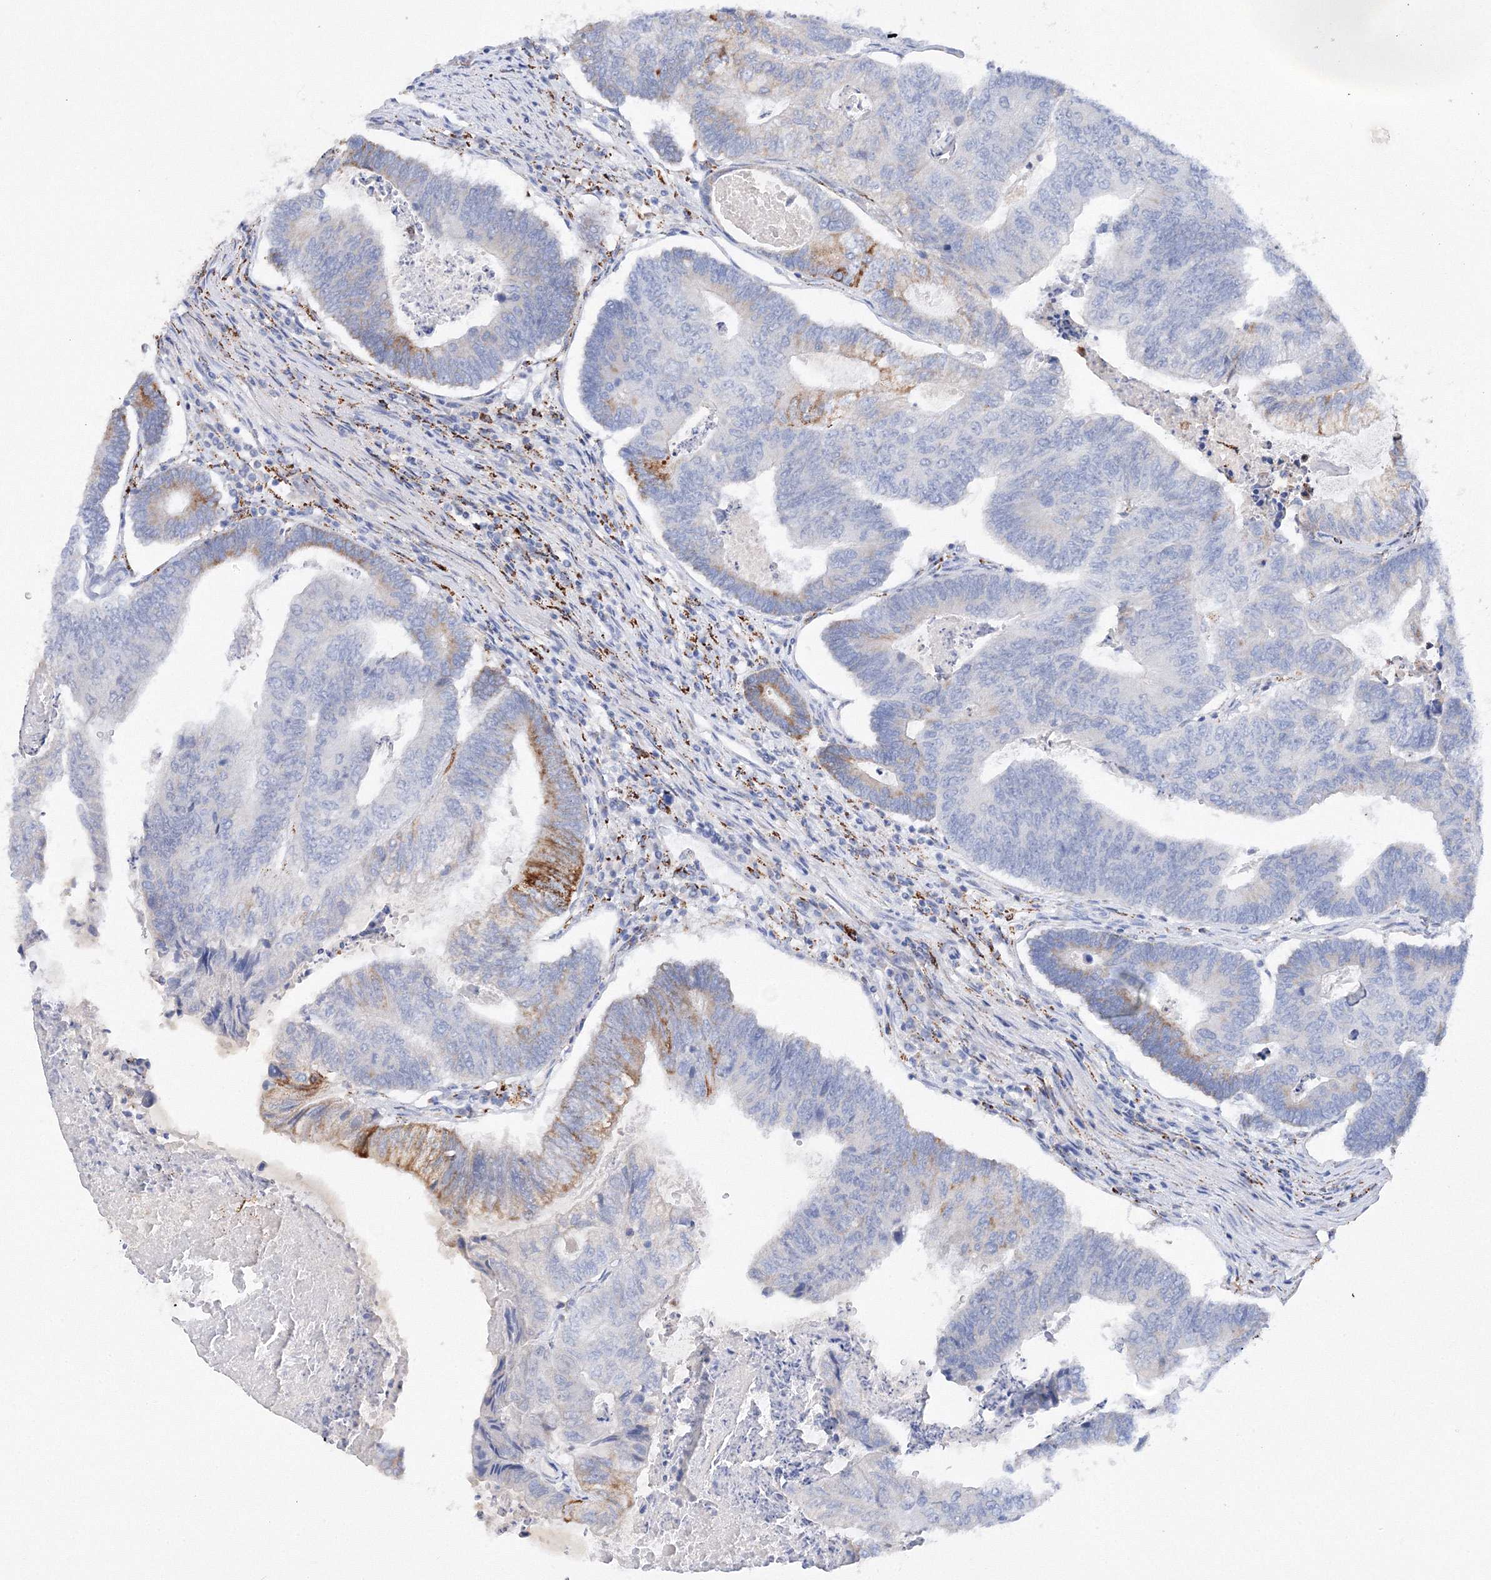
{"staining": {"intensity": "moderate", "quantity": "<25%", "location": "cytoplasmic/membranous"}, "tissue": "colorectal cancer", "cell_type": "Tumor cells", "image_type": "cancer", "snomed": [{"axis": "morphology", "description": "Adenocarcinoma, NOS"}, {"axis": "topography", "description": "Colon"}], "caption": "This is an image of immunohistochemistry (IHC) staining of adenocarcinoma (colorectal), which shows moderate expression in the cytoplasmic/membranous of tumor cells.", "gene": "MERTK", "patient": {"sex": "female", "age": 67}}